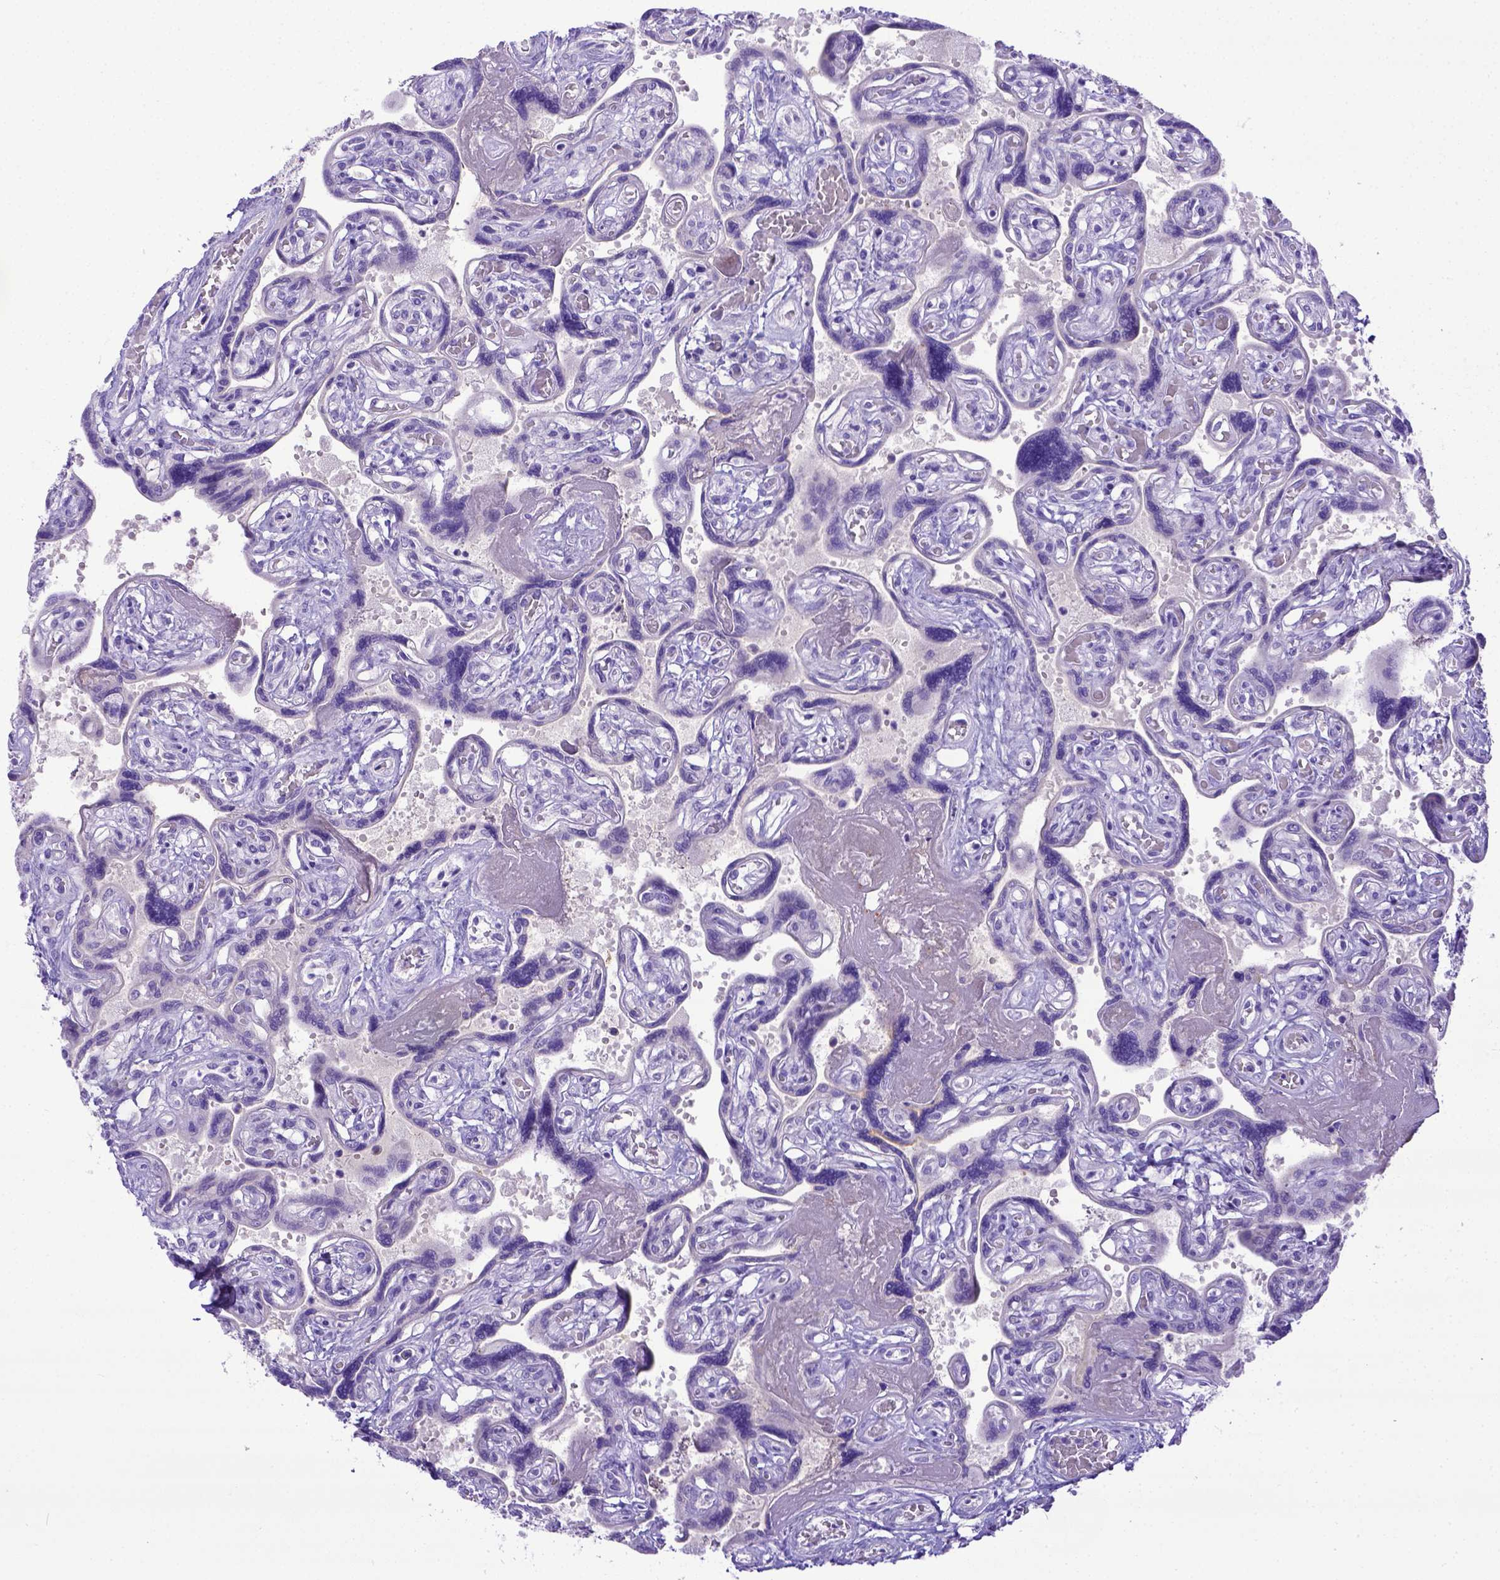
{"staining": {"intensity": "negative", "quantity": "none", "location": "none"}, "tissue": "placenta", "cell_type": "Decidual cells", "image_type": "normal", "snomed": [{"axis": "morphology", "description": "Normal tissue, NOS"}, {"axis": "topography", "description": "Placenta"}], "caption": "This is a image of immunohistochemistry staining of unremarkable placenta, which shows no positivity in decidual cells.", "gene": "BTN1A1", "patient": {"sex": "female", "age": 32}}